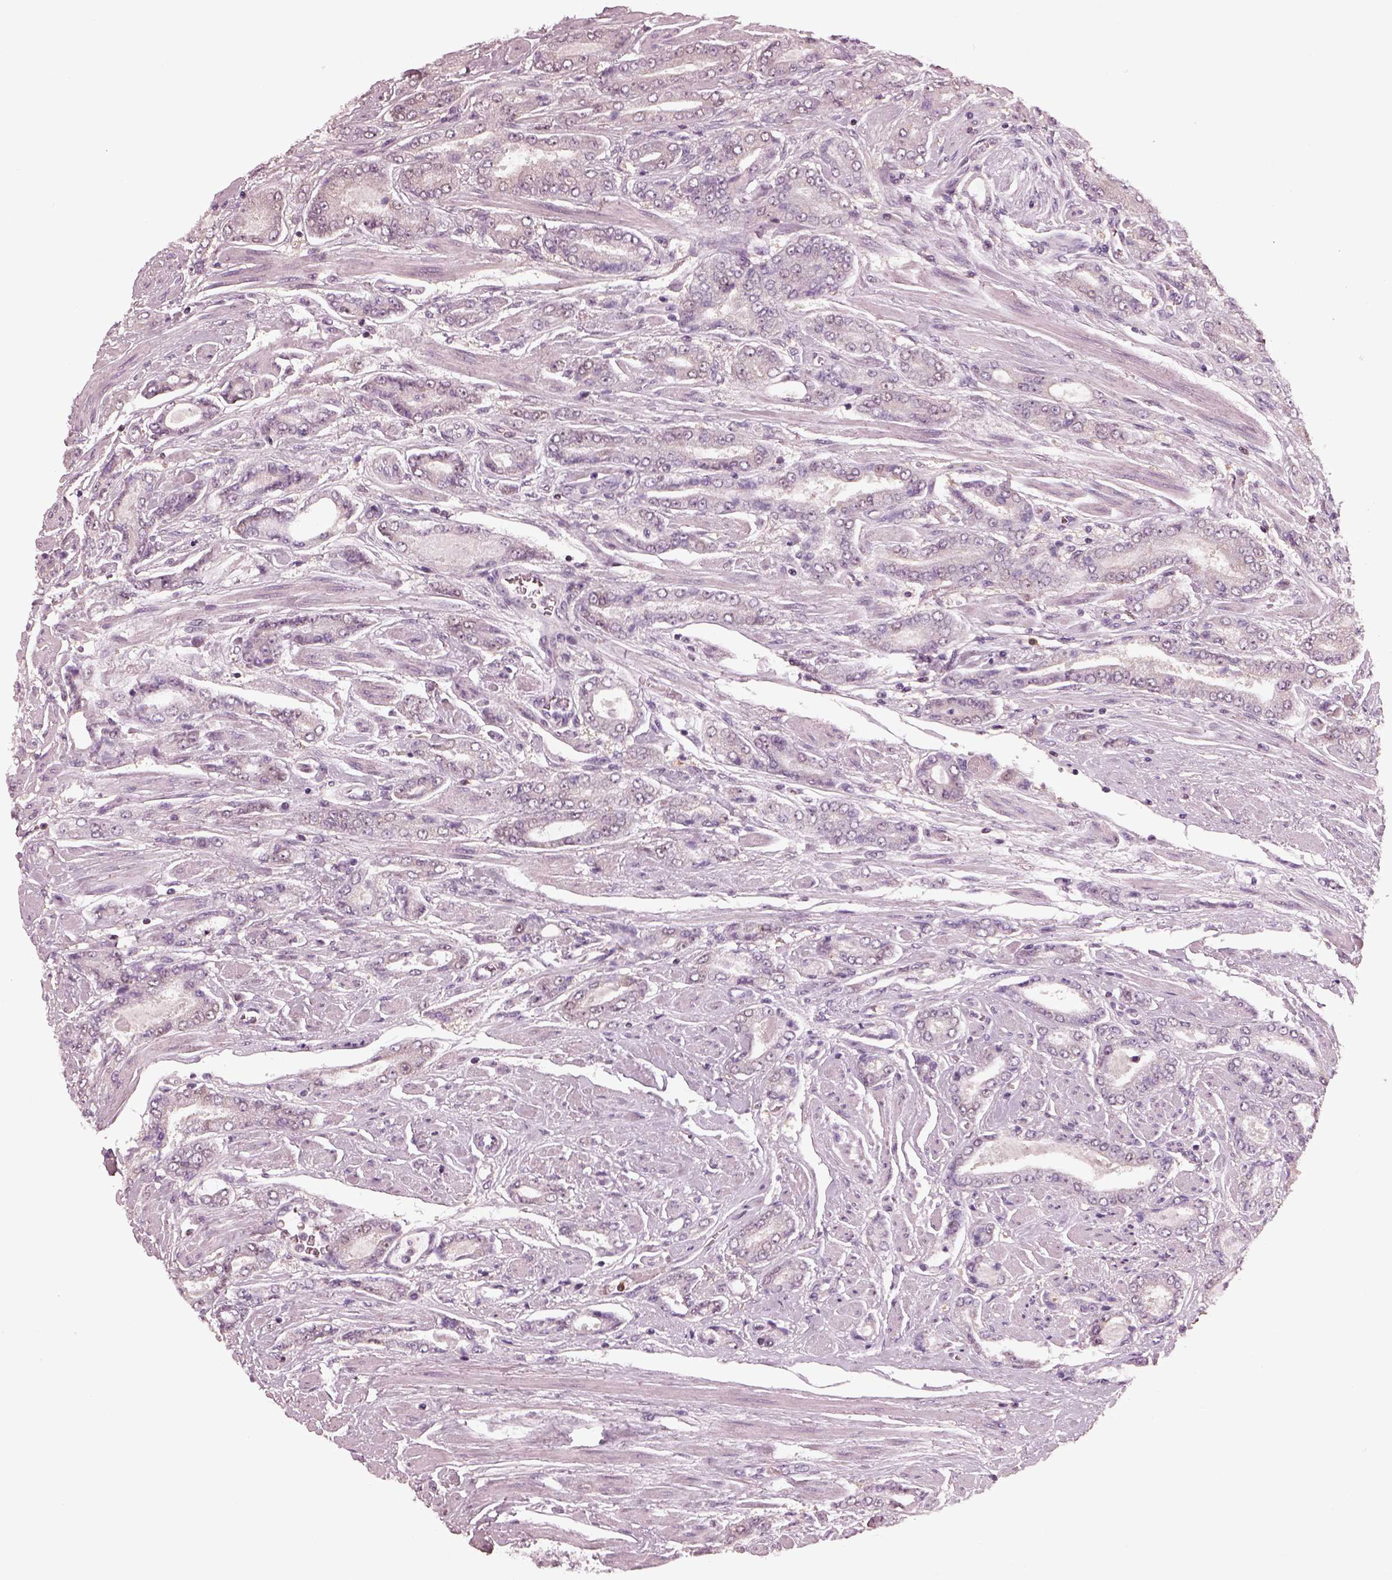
{"staining": {"intensity": "negative", "quantity": "none", "location": "none"}, "tissue": "prostate cancer", "cell_type": "Tumor cells", "image_type": "cancer", "snomed": [{"axis": "morphology", "description": "Adenocarcinoma, NOS"}, {"axis": "topography", "description": "Prostate"}], "caption": "Human prostate adenocarcinoma stained for a protein using IHC shows no expression in tumor cells.", "gene": "EGR4", "patient": {"sex": "male", "age": 64}}